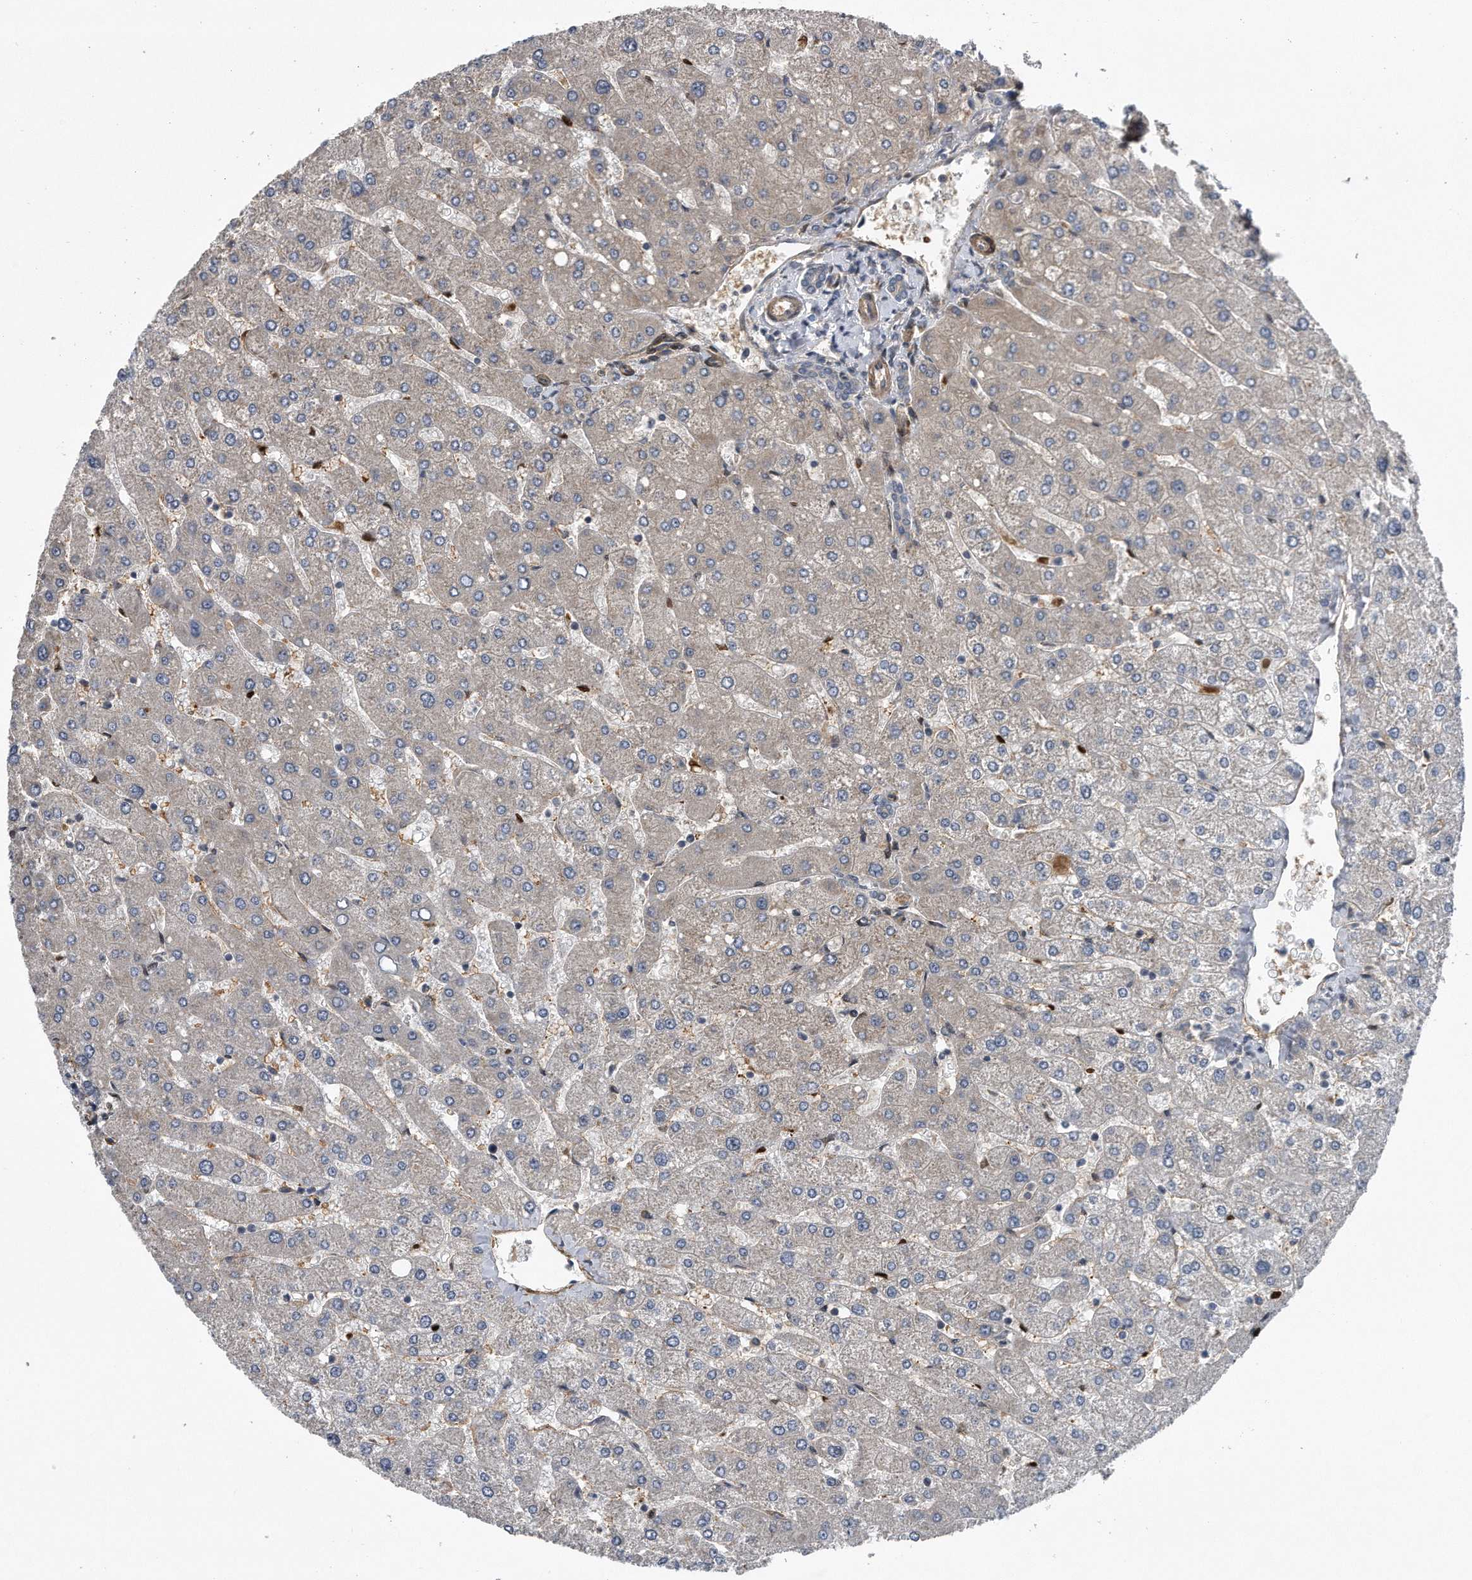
{"staining": {"intensity": "negative", "quantity": "none", "location": "none"}, "tissue": "liver", "cell_type": "Cholangiocytes", "image_type": "normal", "snomed": [{"axis": "morphology", "description": "Normal tissue, NOS"}, {"axis": "topography", "description": "Liver"}], "caption": "An immunohistochemistry (IHC) histopathology image of benign liver is shown. There is no staining in cholangiocytes of liver.", "gene": "ZNF79", "patient": {"sex": "male", "age": 55}}